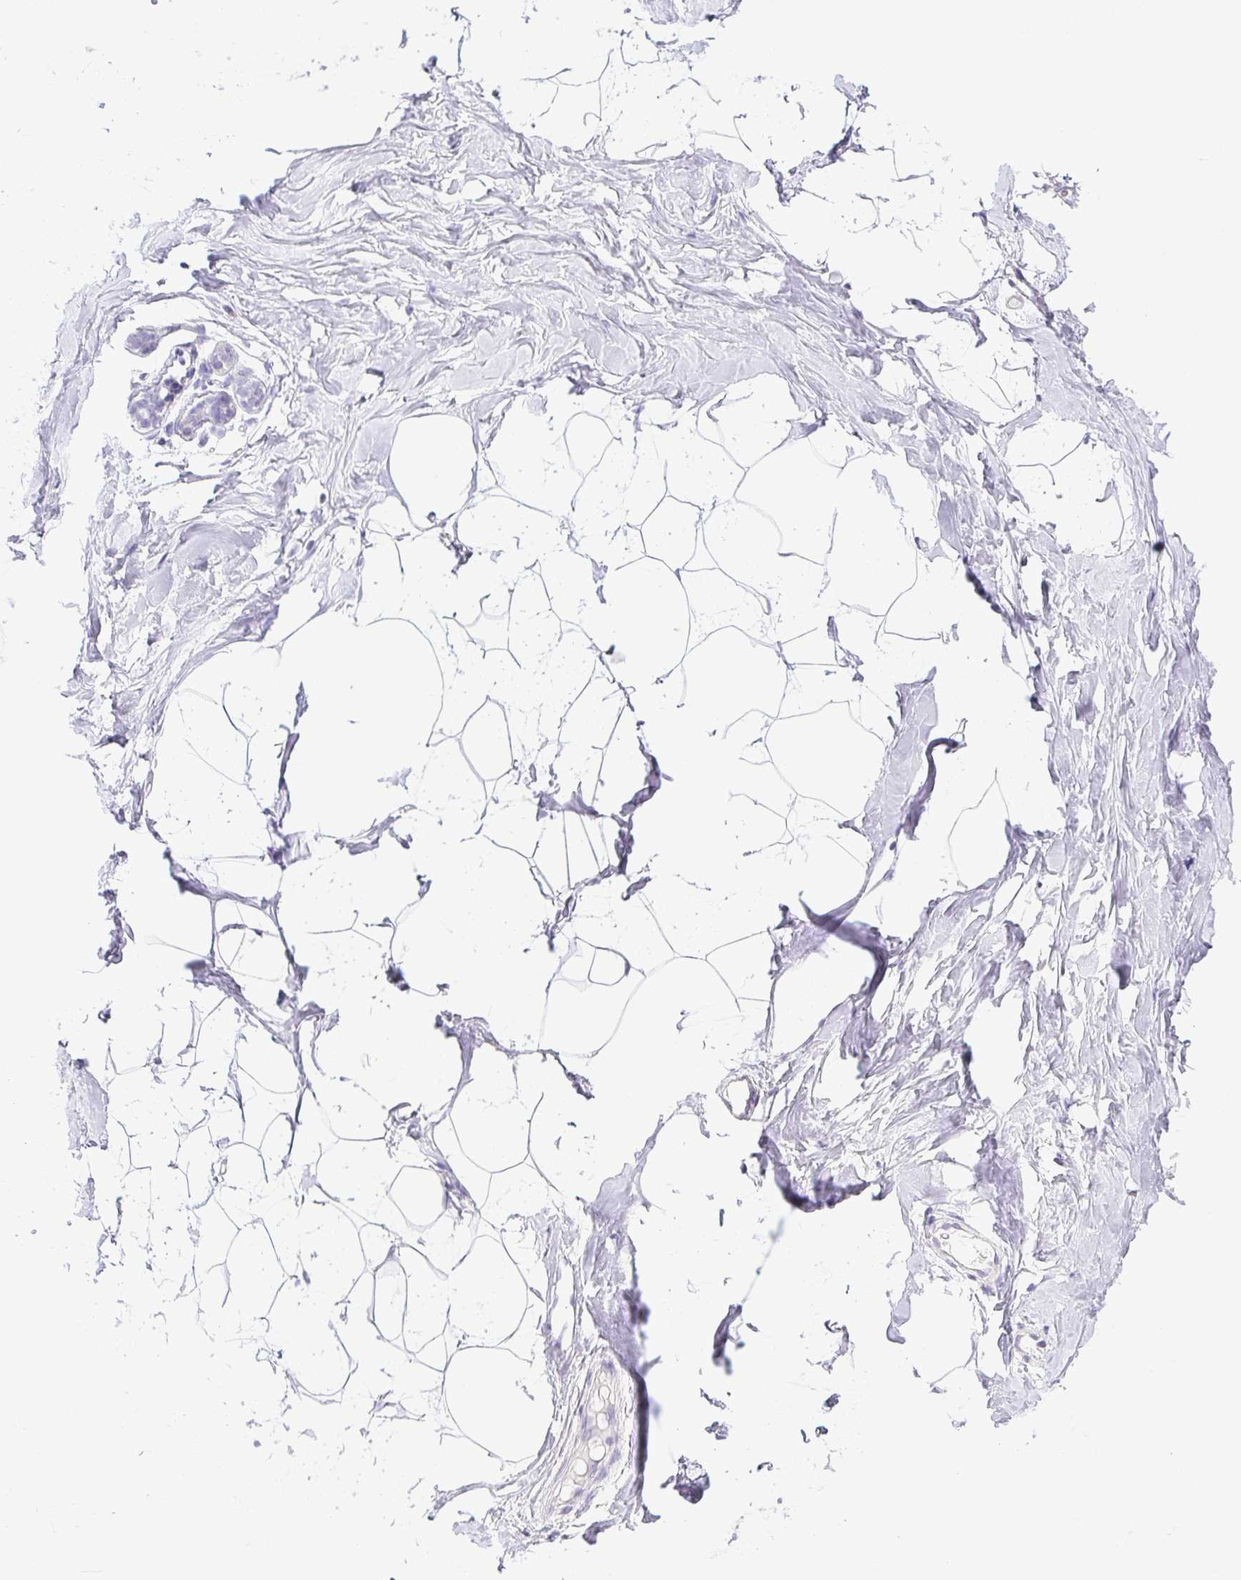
{"staining": {"intensity": "negative", "quantity": "none", "location": "none"}, "tissue": "breast", "cell_type": "Adipocytes", "image_type": "normal", "snomed": [{"axis": "morphology", "description": "Normal tissue, NOS"}, {"axis": "topography", "description": "Breast"}], "caption": "A high-resolution image shows IHC staining of normal breast, which displays no significant staining in adipocytes.", "gene": "PAPPA2", "patient": {"sex": "female", "age": 32}}